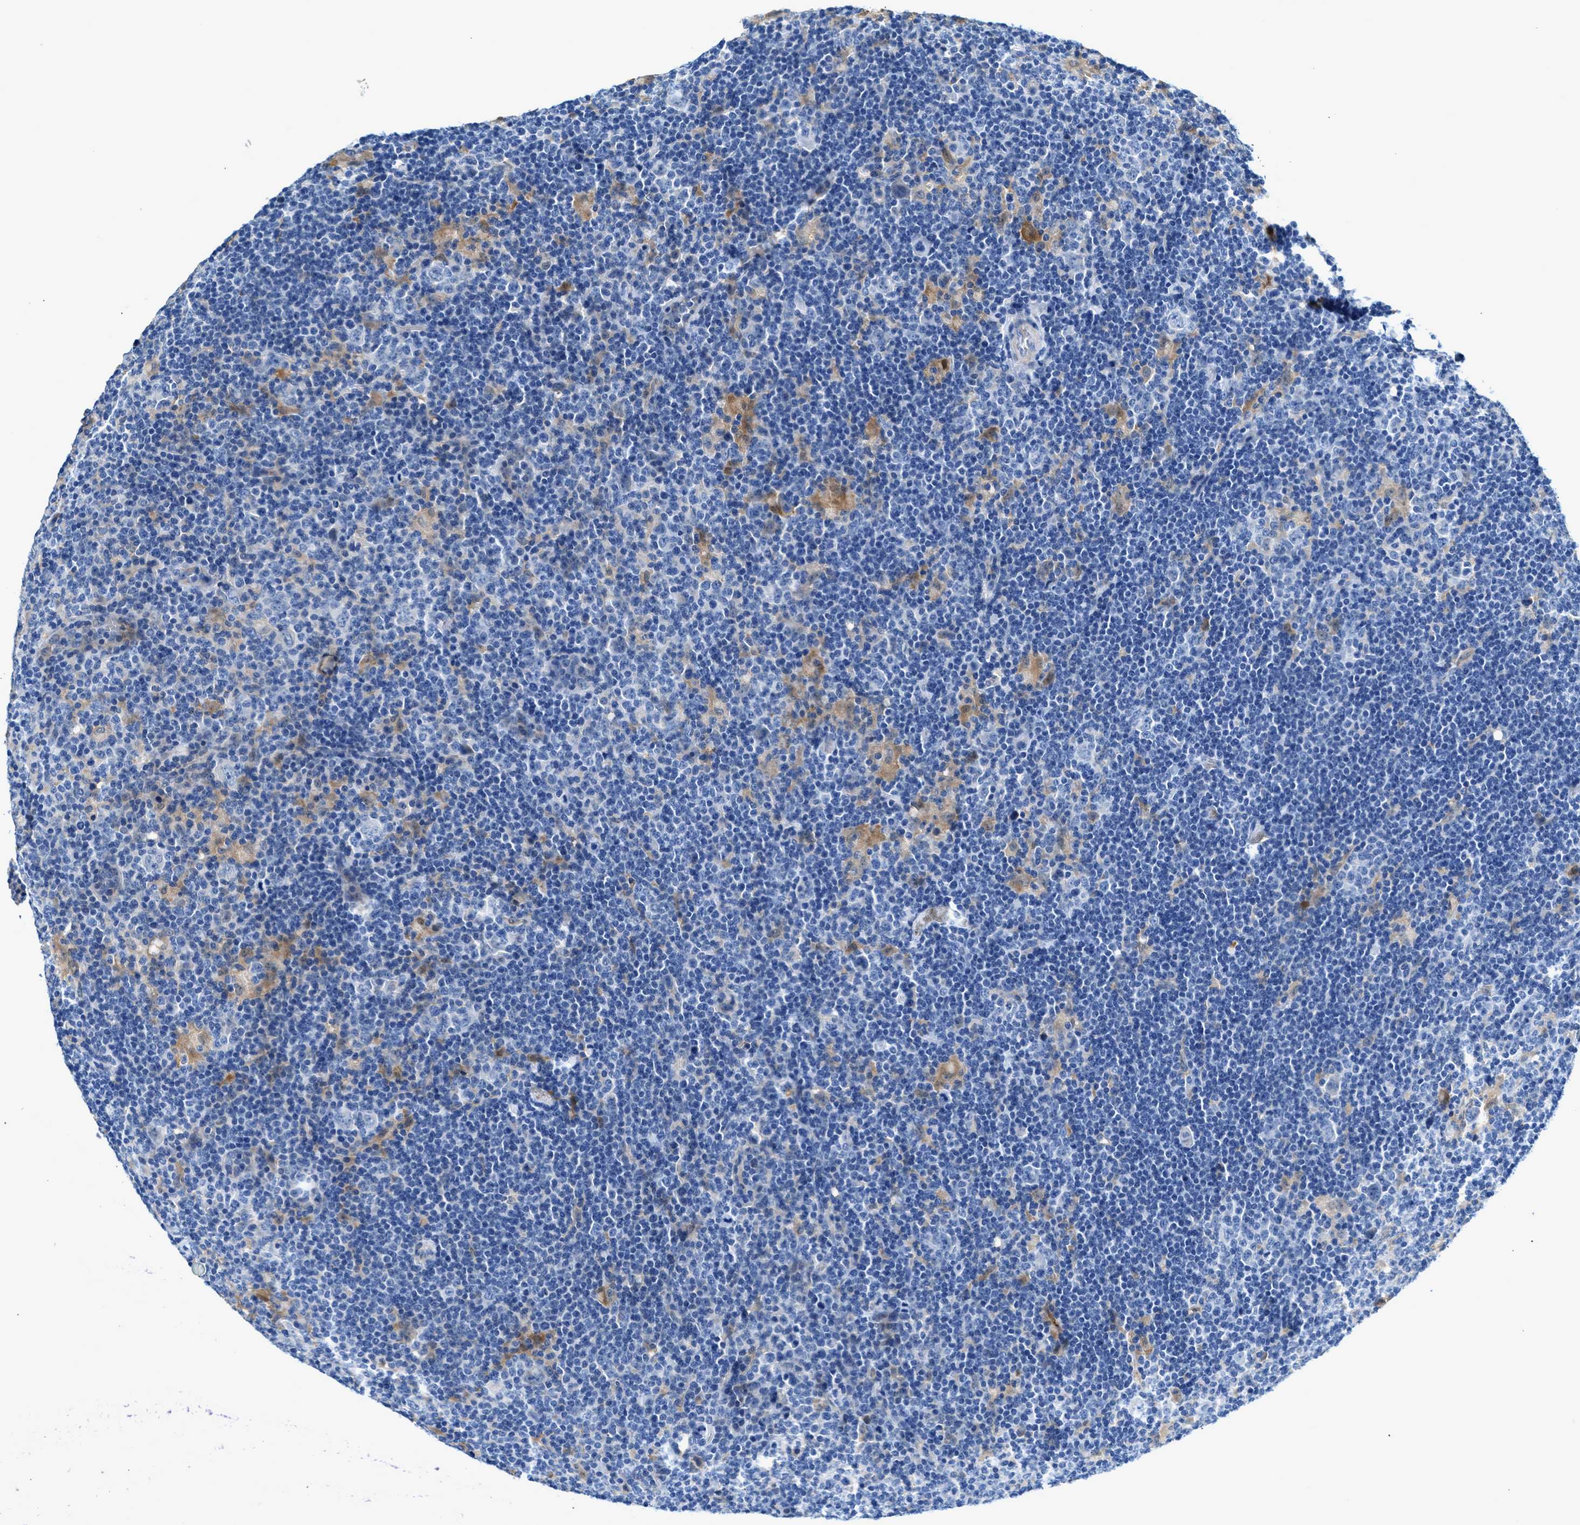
{"staining": {"intensity": "negative", "quantity": "none", "location": "none"}, "tissue": "lymphoma", "cell_type": "Tumor cells", "image_type": "cancer", "snomed": [{"axis": "morphology", "description": "Hodgkin's disease, NOS"}, {"axis": "topography", "description": "Lymph node"}], "caption": "High magnification brightfield microscopy of lymphoma stained with DAB (3,3'-diaminobenzidine) (brown) and counterstained with hematoxylin (blue): tumor cells show no significant positivity.", "gene": "RWDD2B", "patient": {"sex": "female", "age": 57}}